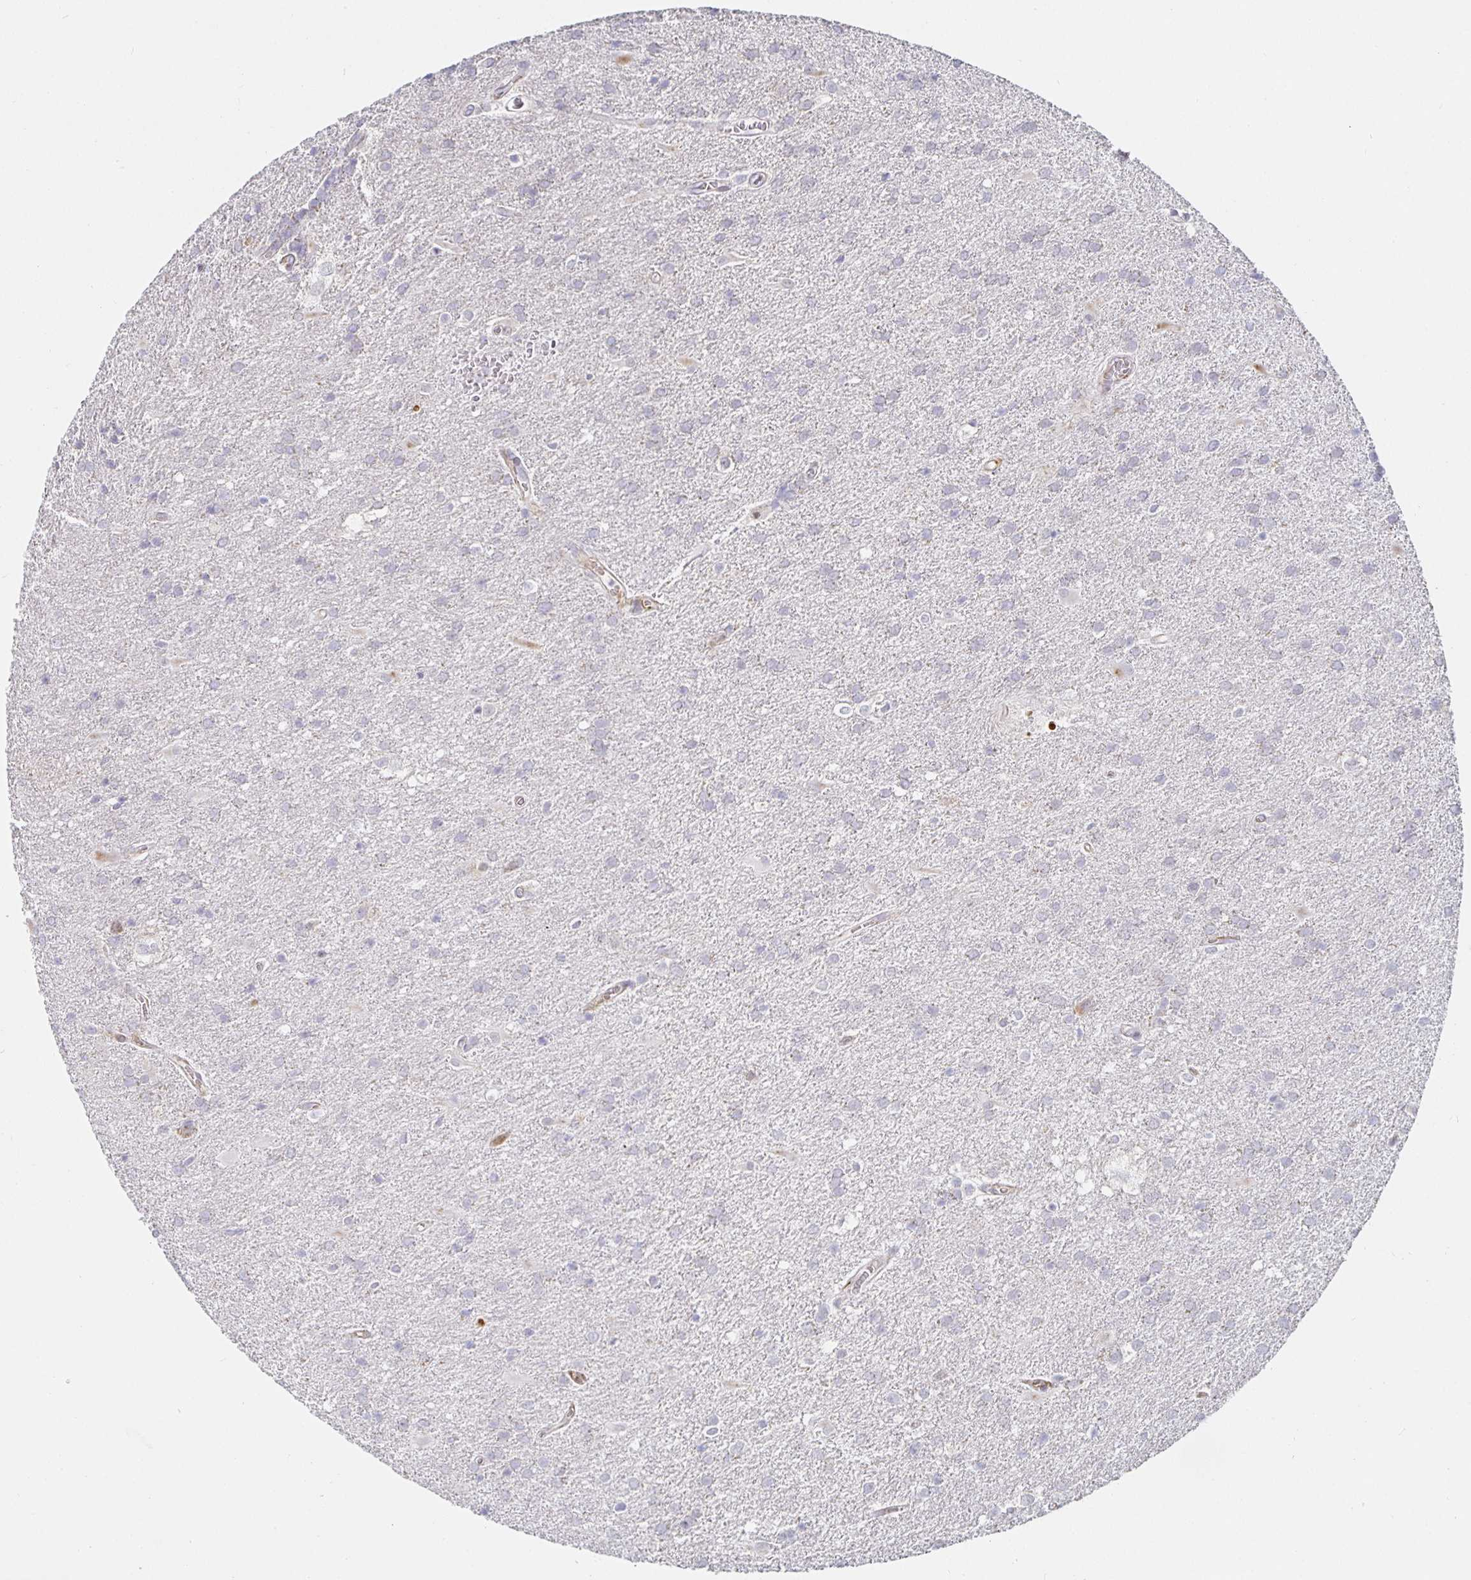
{"staining": {"intensity": "negative", "quantity": "none", "location": "none"}, "tissue": "glioma", "cell_type": "Tumor cells", "image_type": "cancer", "snomed": [{"axis": "morphology", "description": "Glioma, malignant, Low grade"}, {"axis": "topography", "description": "Brain"}], "caption": "A histopathology image of human malignant low-grade glioma is negative for staining in tumor cells.", "gene": "S100G", "patient": {"sex": "male", "age": 66}}